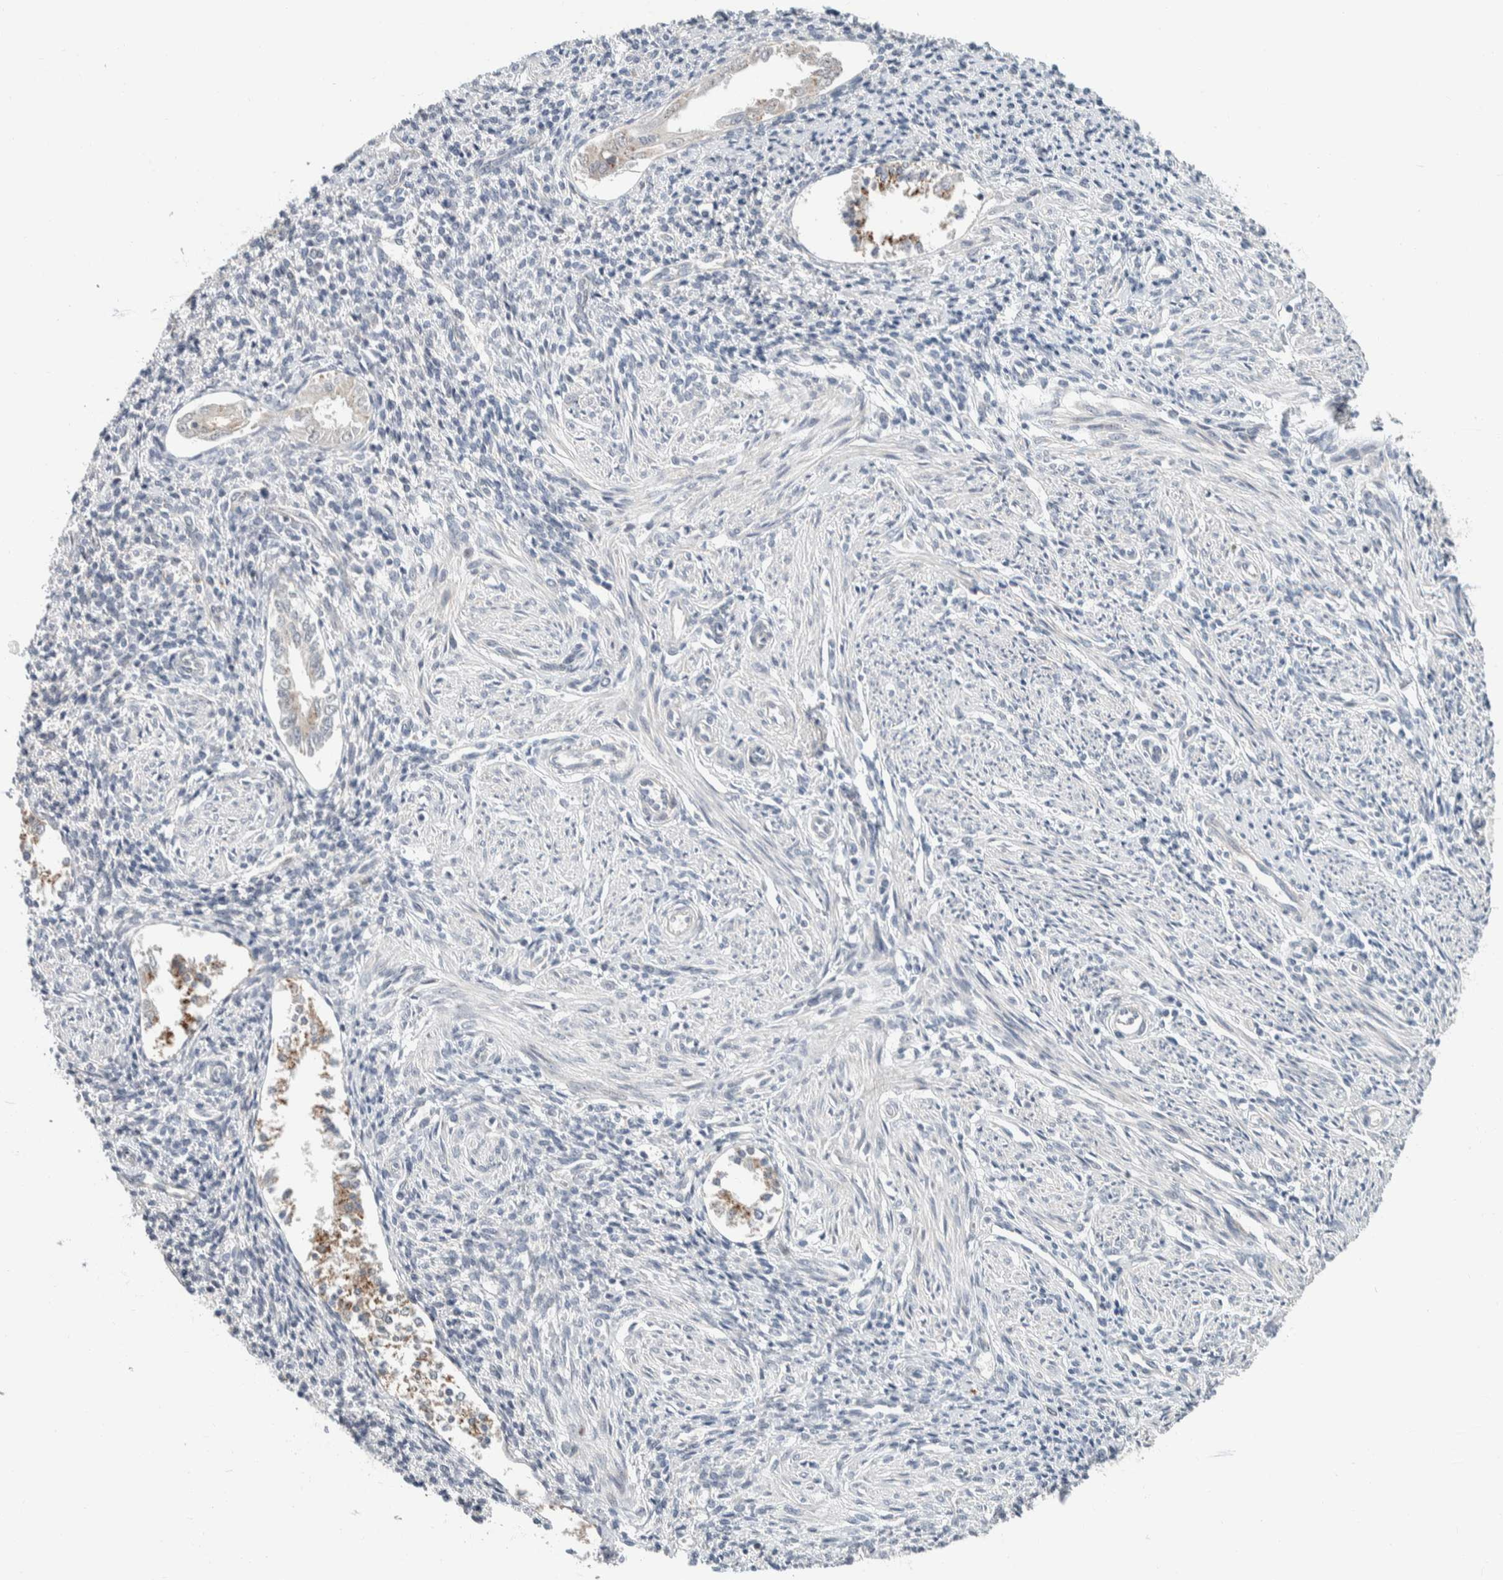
{"staining": {"intensity": "weak", "quantity": "<25%", "location": "cytoplasmic/membranous"}, "tissue": "endometrium", "cell_type": "Cells in endometrial stroma", "image_type": "normal", "snomed": [{"axis": "morphology", "description": "Normal tissue, NOS"}, {"axis": "topography", "description": "Endometrium"}], "caption": "This is a histopathology image of IHC staining of benign endometrium, which shows no staining in cells in endometrial stroma.", "gene": "SHPK", "patient": {"sex": "female", "age": 66}}